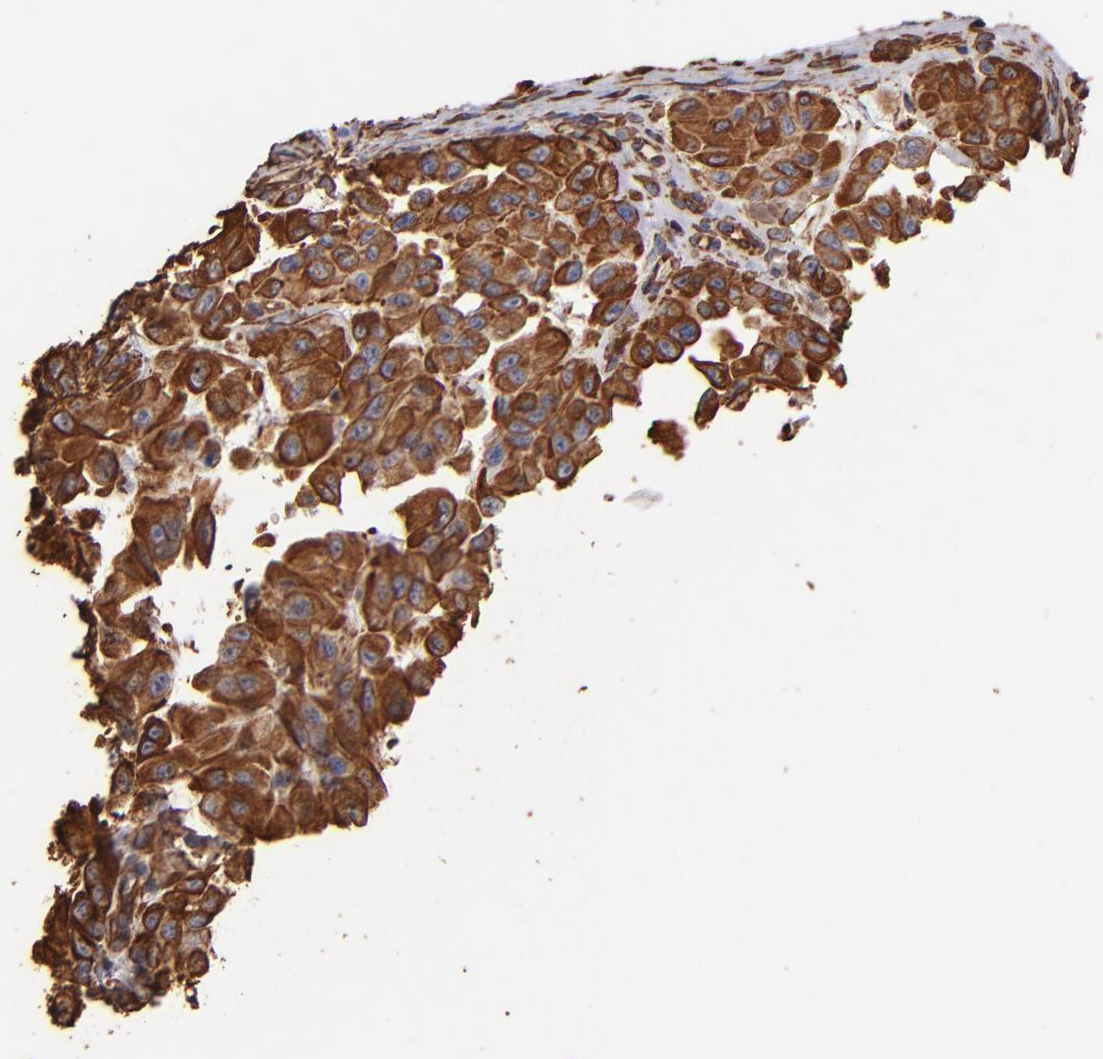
{"staining": {"intensity": "moderate", "quantity": ">75%", "location": "cytoplasmic/membranous,nuclear"}, "tissue": "melanoma", "cell_type": "Tumor cells", "image_type": "cancer", "snomed": [{"axis": "morphology", "description": "Malignant melanoma, NOS"}, {"axis": "topography", "description": "Skin"}], "caption": "Immunohistochemical staining of malignant melanoma exhibits medium levels of moderate cytoplasmic/membranous and nuclear protein expression in approximately >75% of tumor cells.", "gene": "VIM", "patient": {"sex": "male", "age": 30}}